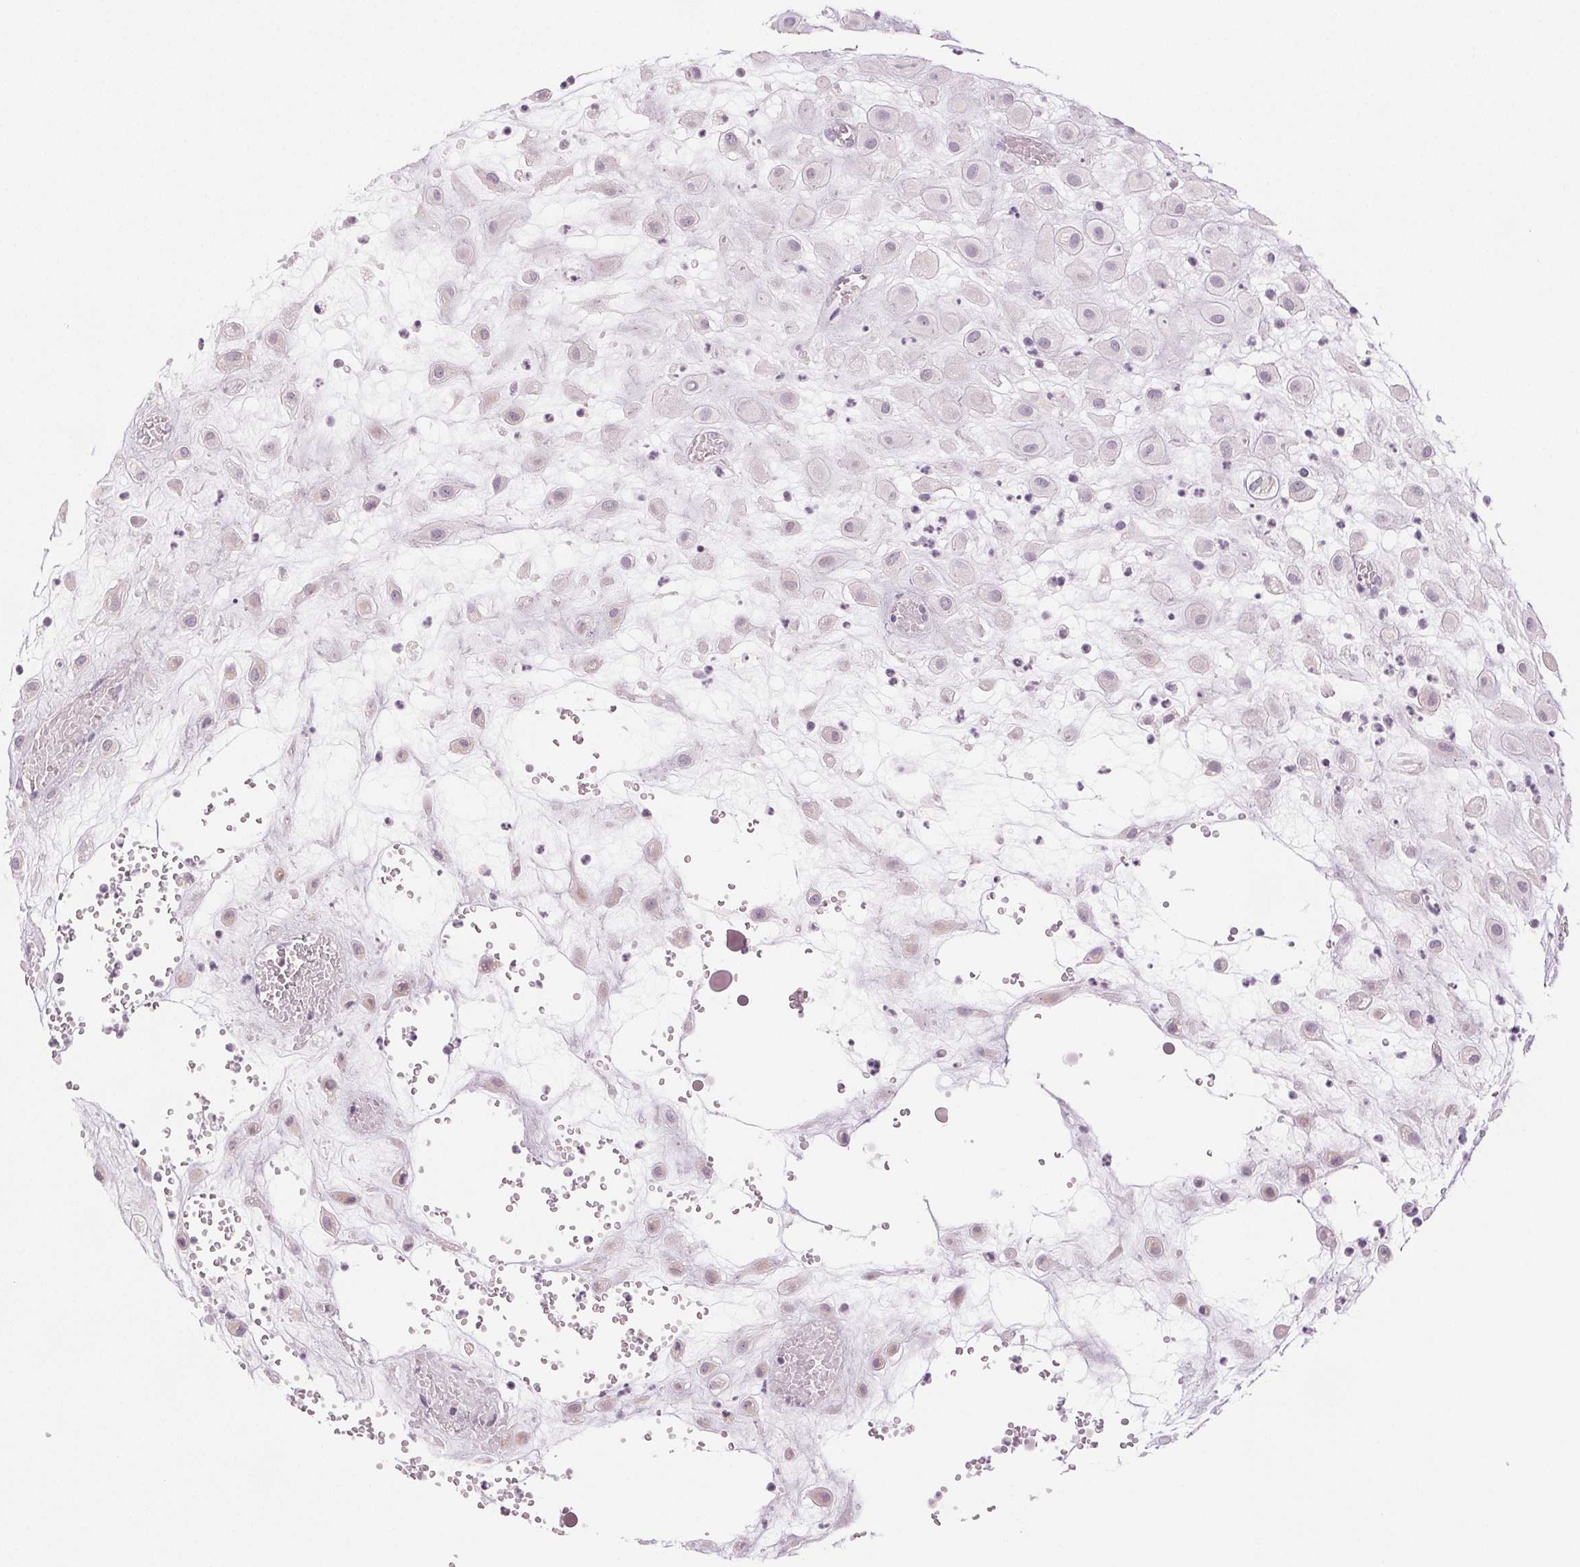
{"staining": {"intensity": "negative", "quantity": "none", "location": "none"}, "tissue": "placenta", "cell_type": "Decidual cells", "image_type": "normal", "snomed": [{"axis": "morphology", "description": "Normal tissue, NOS"}, {"axis": "topography", "description": "Placenta"}], "caption": "DAB immunohistochemical staining of benign human placenta shows no significant expression in decidual cells.", "gene": "EHHADH", "patient": {"sex": "female", "age": 24}}